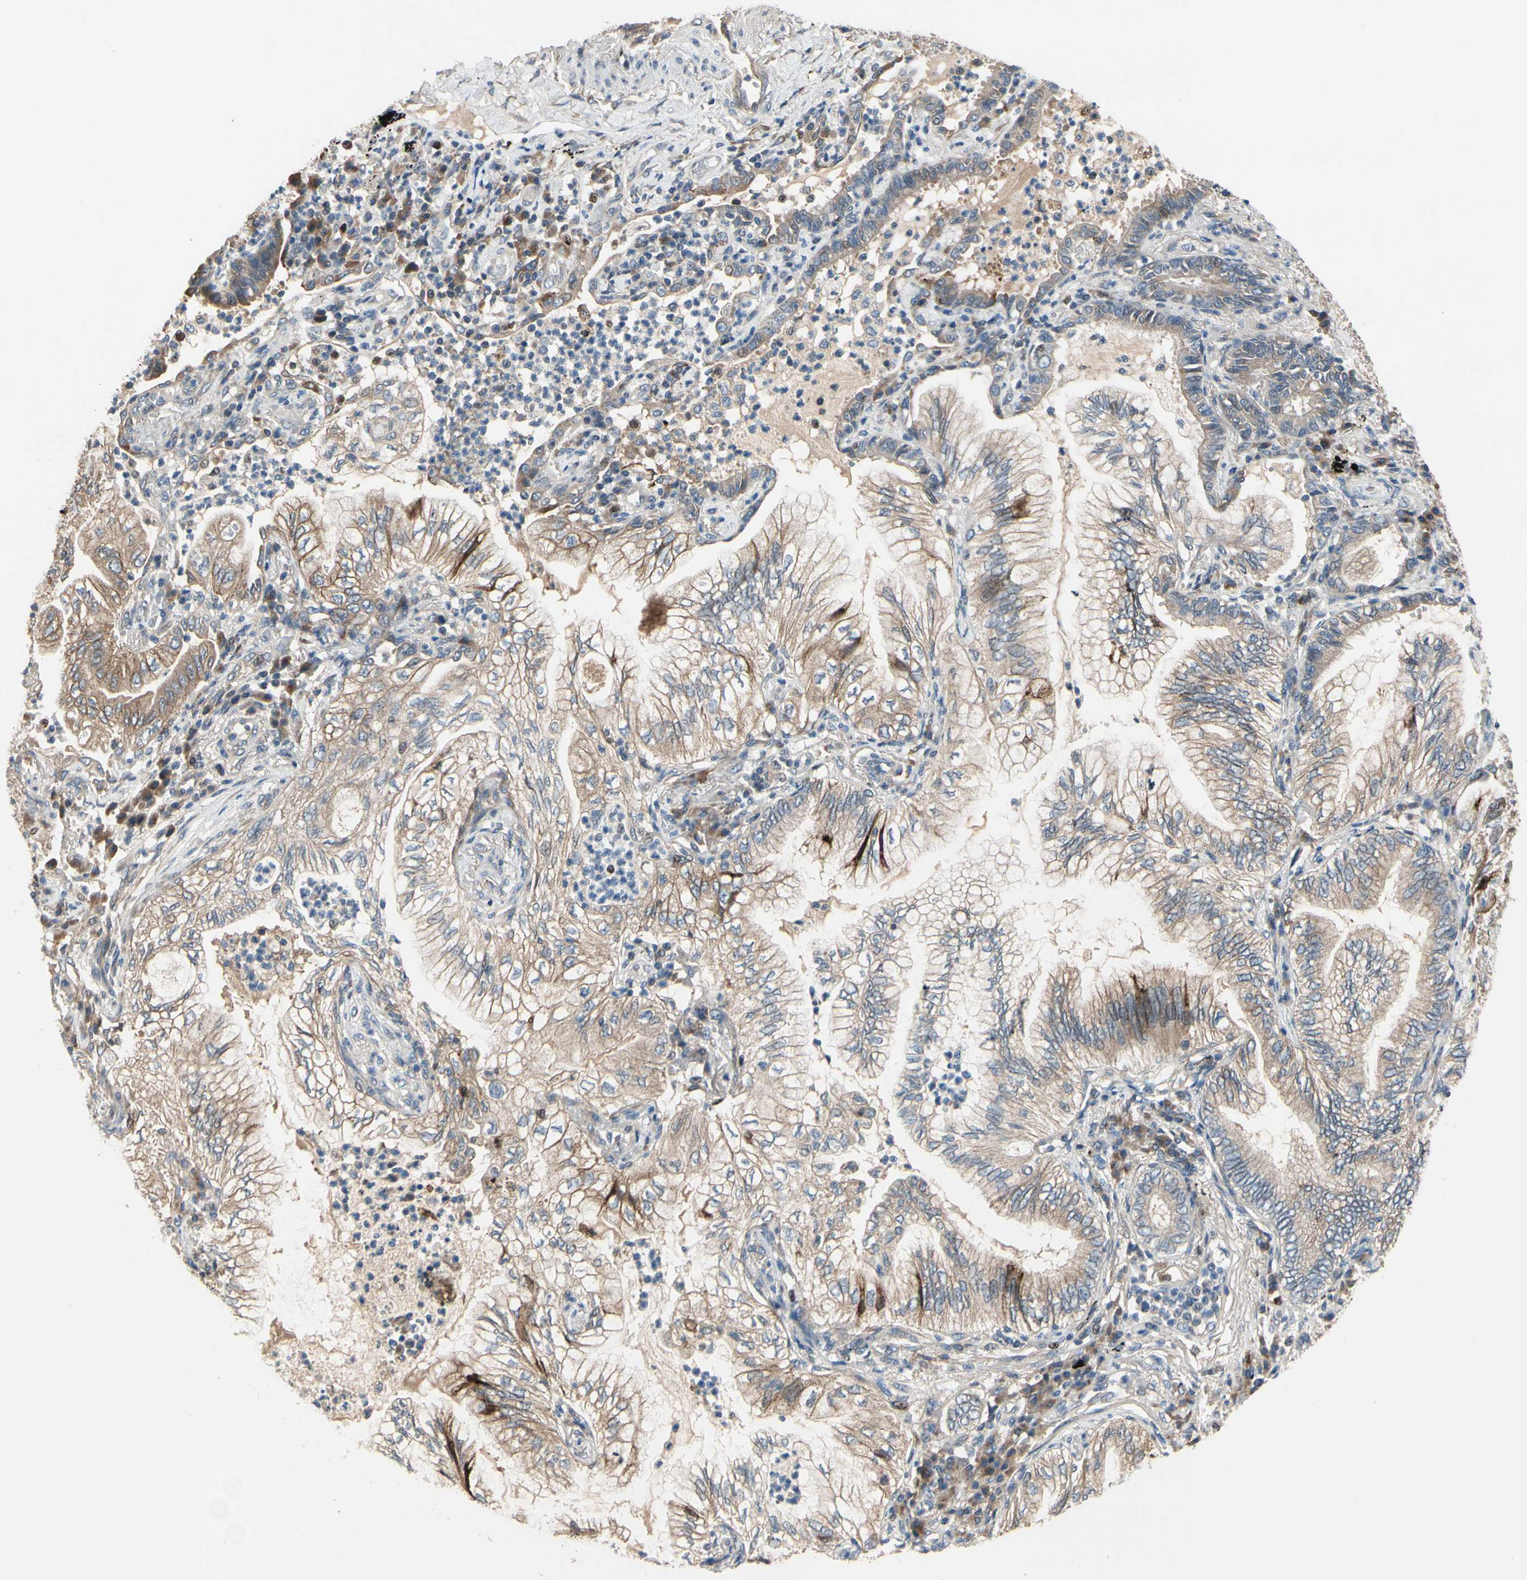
{"staining": {"intensity": "weak", "quantity": ">75%", "location": "cytoplasmic/membranous"}, "tissue": "lung cancer", "cell_type": "Tumor cells", "image_type": "cancer", "snomed": [{"axis": "morphology", "description": "Normal tissue, NOS"}, {"axis": "morphology", "description": "Adenocarcinoma, NOS"}, {"axis": "topography", "description": "Bronchus"}, {"axis": "topography", "description": "Lung"}], "caption": "Immunohistochemistry image of neoplastic tissue: lung cancer (adenocarcinoma) stained using IHC exhibits low levels of weak protein expression localized specifically in the cytoplasmic/membranous of tumor cells, appearing as a cytoplasmic/membranous brown color.", "gene": "CGREF1", "patient": {"sex": "female", "age": 70}}